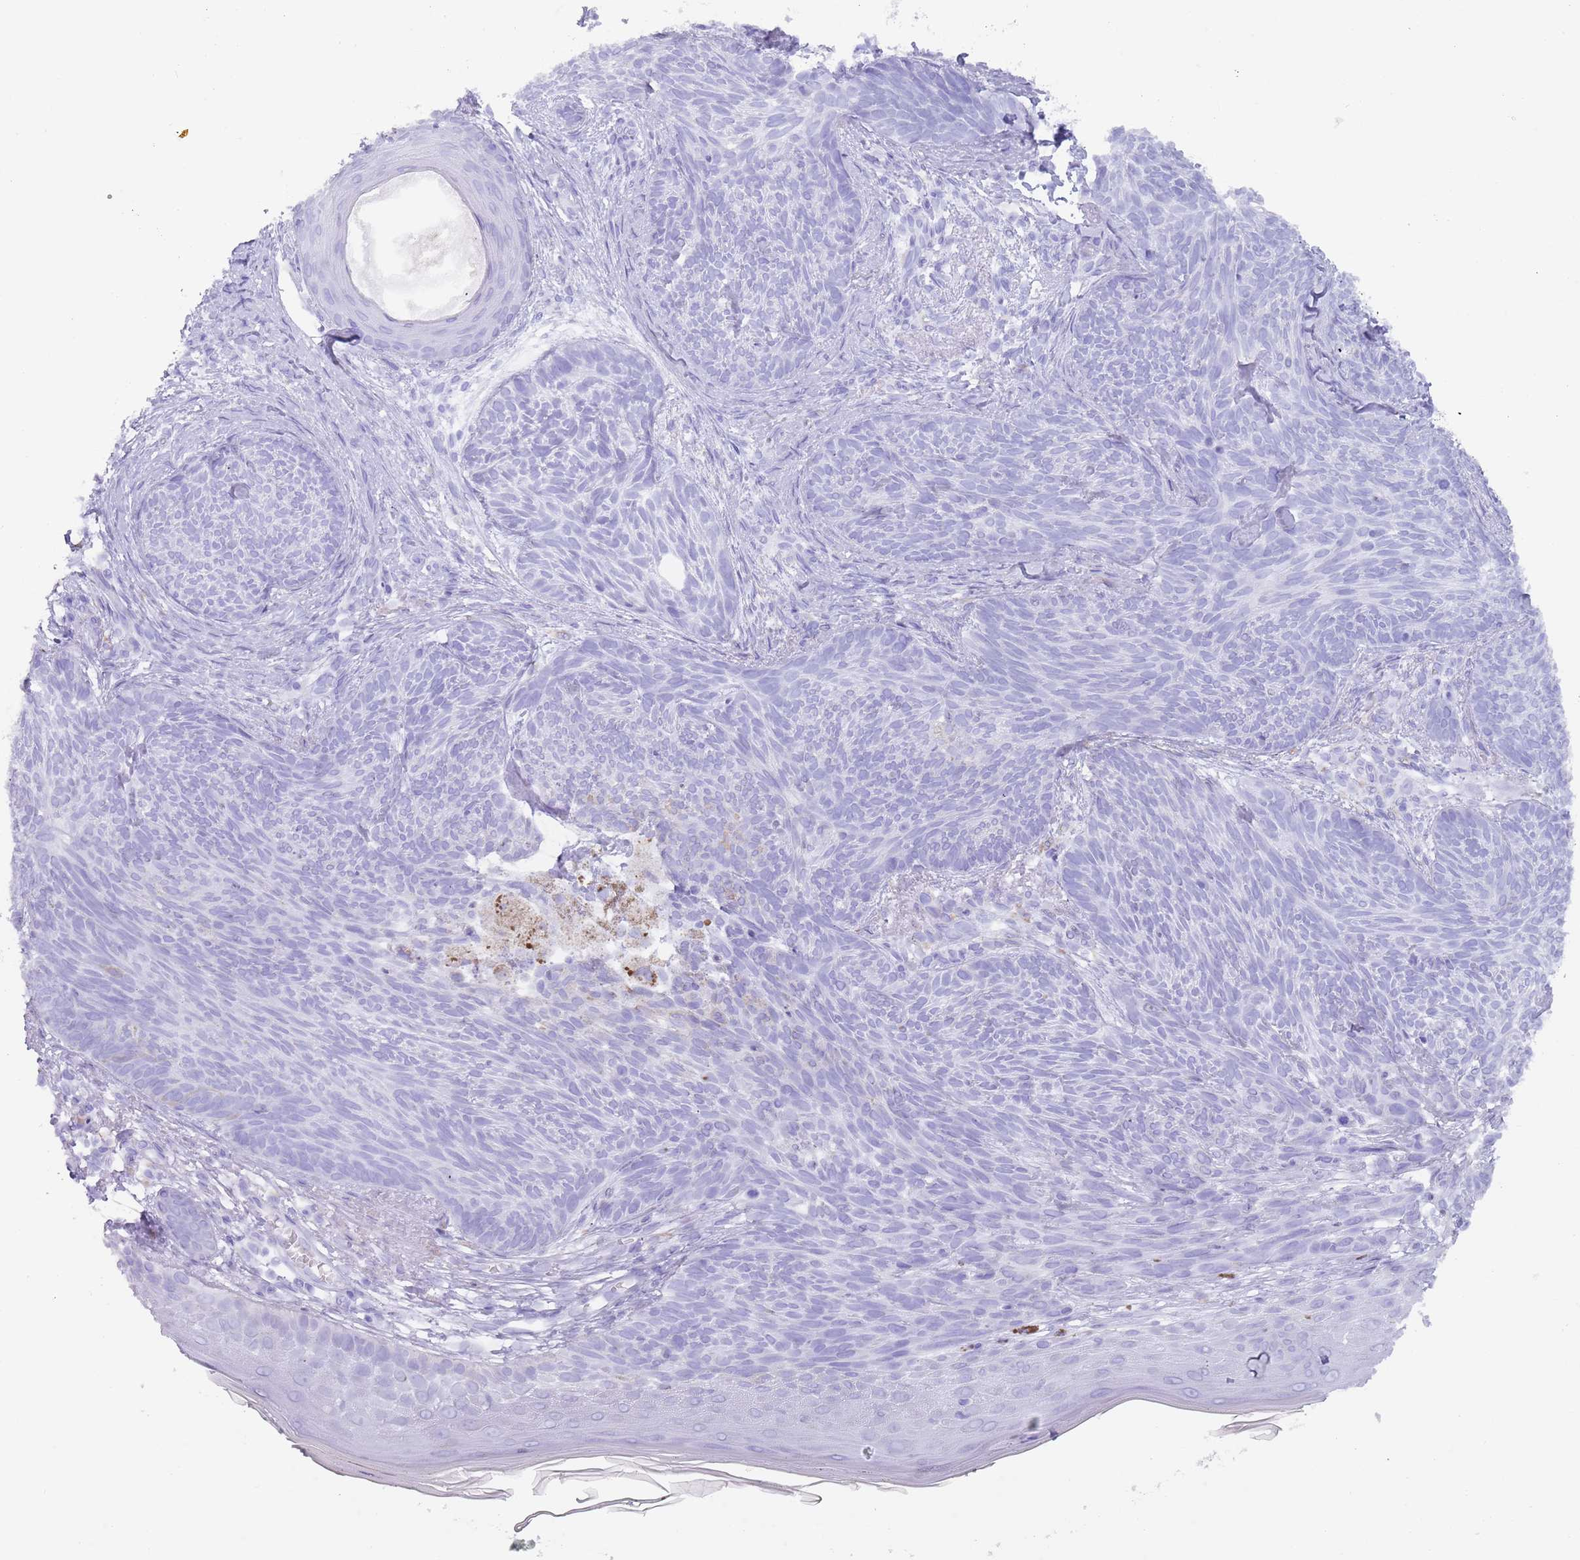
{"staining": {"intensity": "negative", "quantity": "none", "location": "none"}, "tissue": "skin cancer", "cell_type": "Tumor cells", "image_type": "cancer", "snomed": [{"axis": "morphology", "description": "Basal cell carcinoma"}, {"axis": "topography", "description": "Skin"}], "caption": "Tumor cells show no significant expression in skin basal cell carcinoma. (IHC, brightfield microscopy, high magnification).", "gene": "HDAC8", "patient": {"sex": "male", "age": 73}}